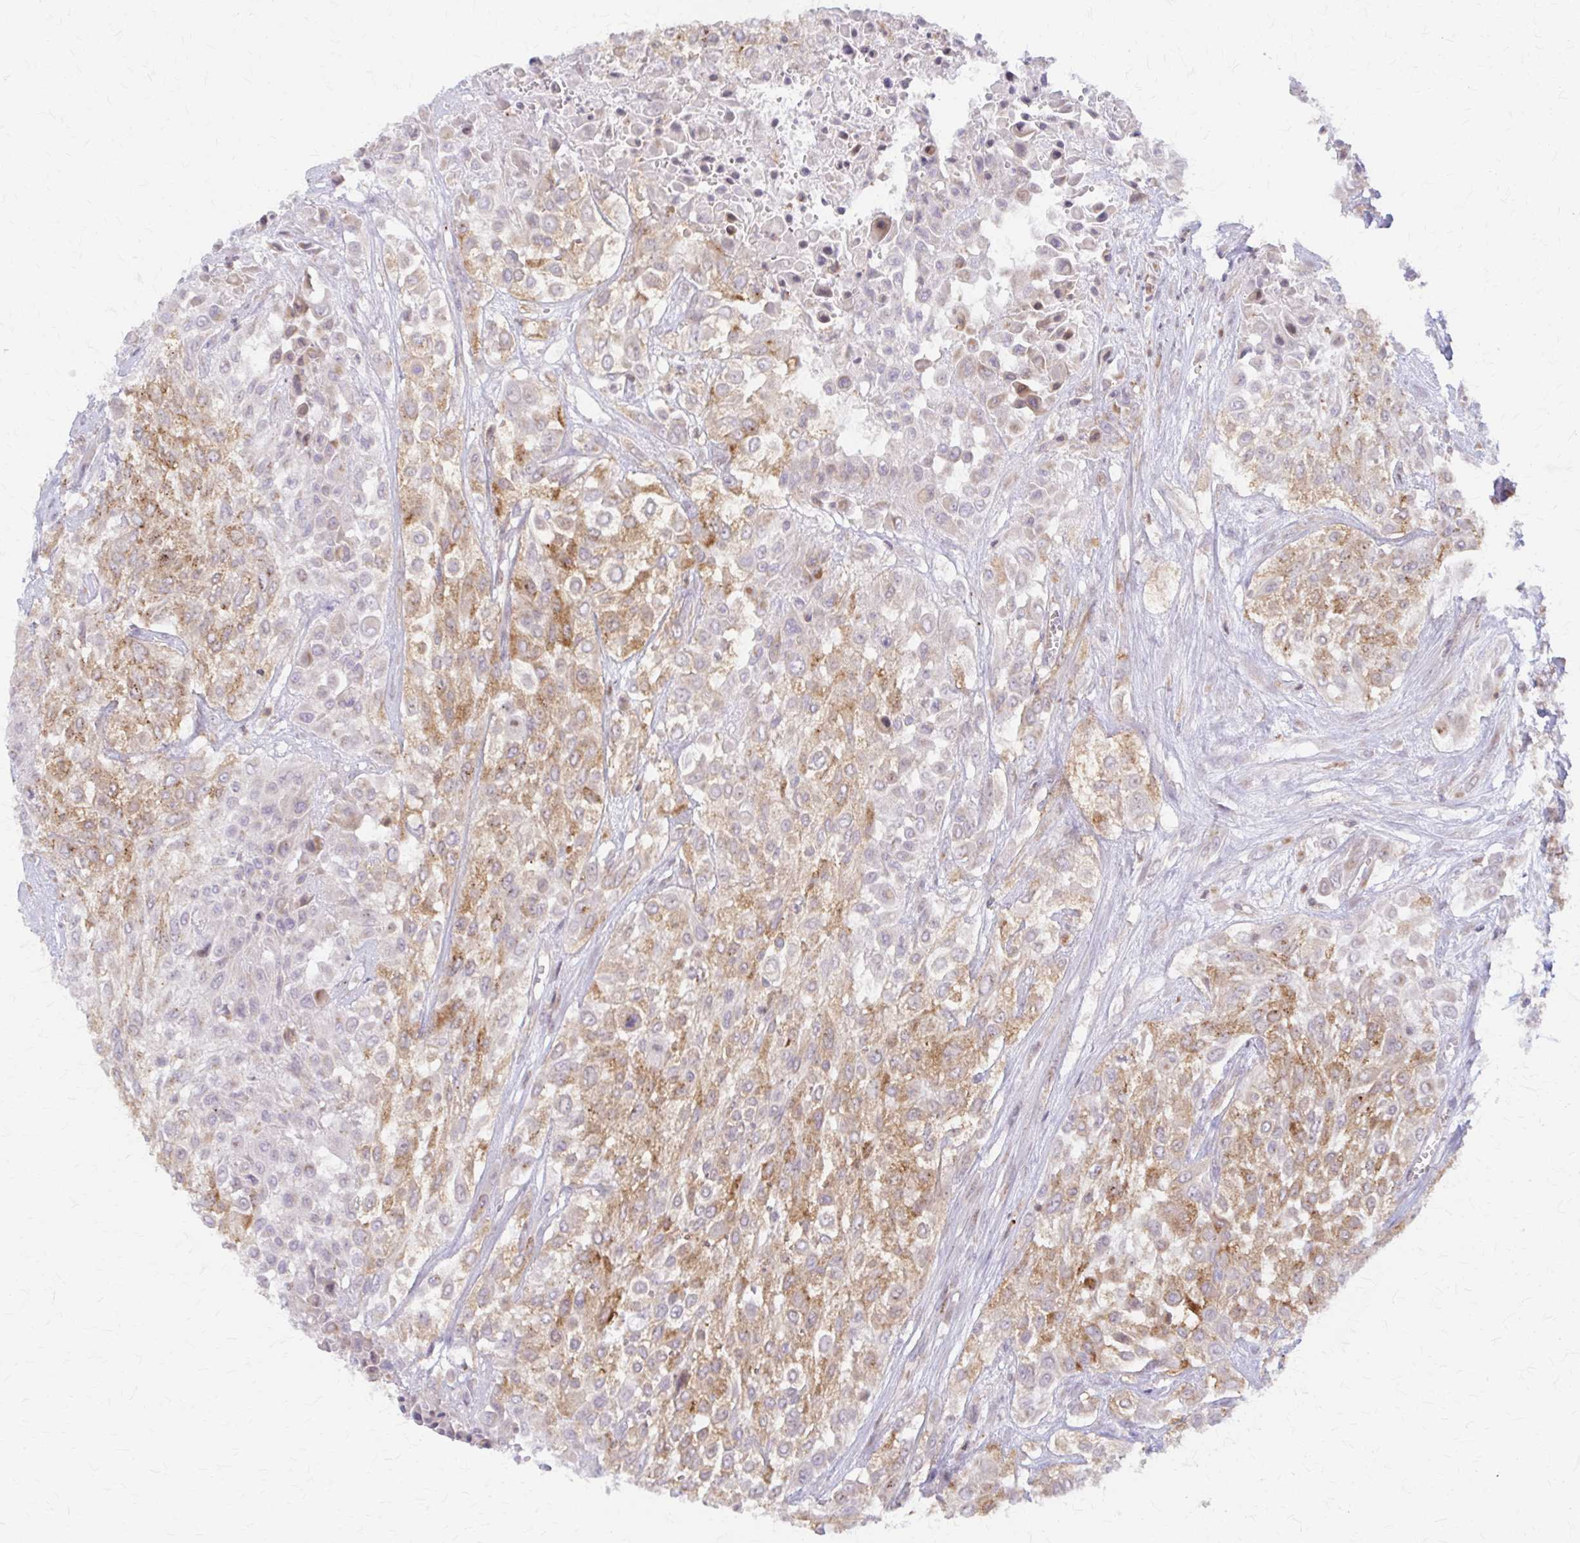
{"staining": {"intensity": "weak", "quantity": ">75%", "location": "cytoplasmic/membranous"}, "tissue": "urothelial cancer", "cell_type": "Tumor cells", "image_type": "cancer", "snomed": [{"axis": "morphology", "description": "Urothelial carcinoma, High grade"}, {"axis": "topography", "description": "Urinary bladder"}], "caption": "Weak cytoplasmic/membranous positivity is present in about >75% of tumor cells in urothelial cancer. The protein is shown in brown color, while the nuclei are stained blue.", "gene": "ARHGAP35", "patient": {"sex": "male", "age": 57}}